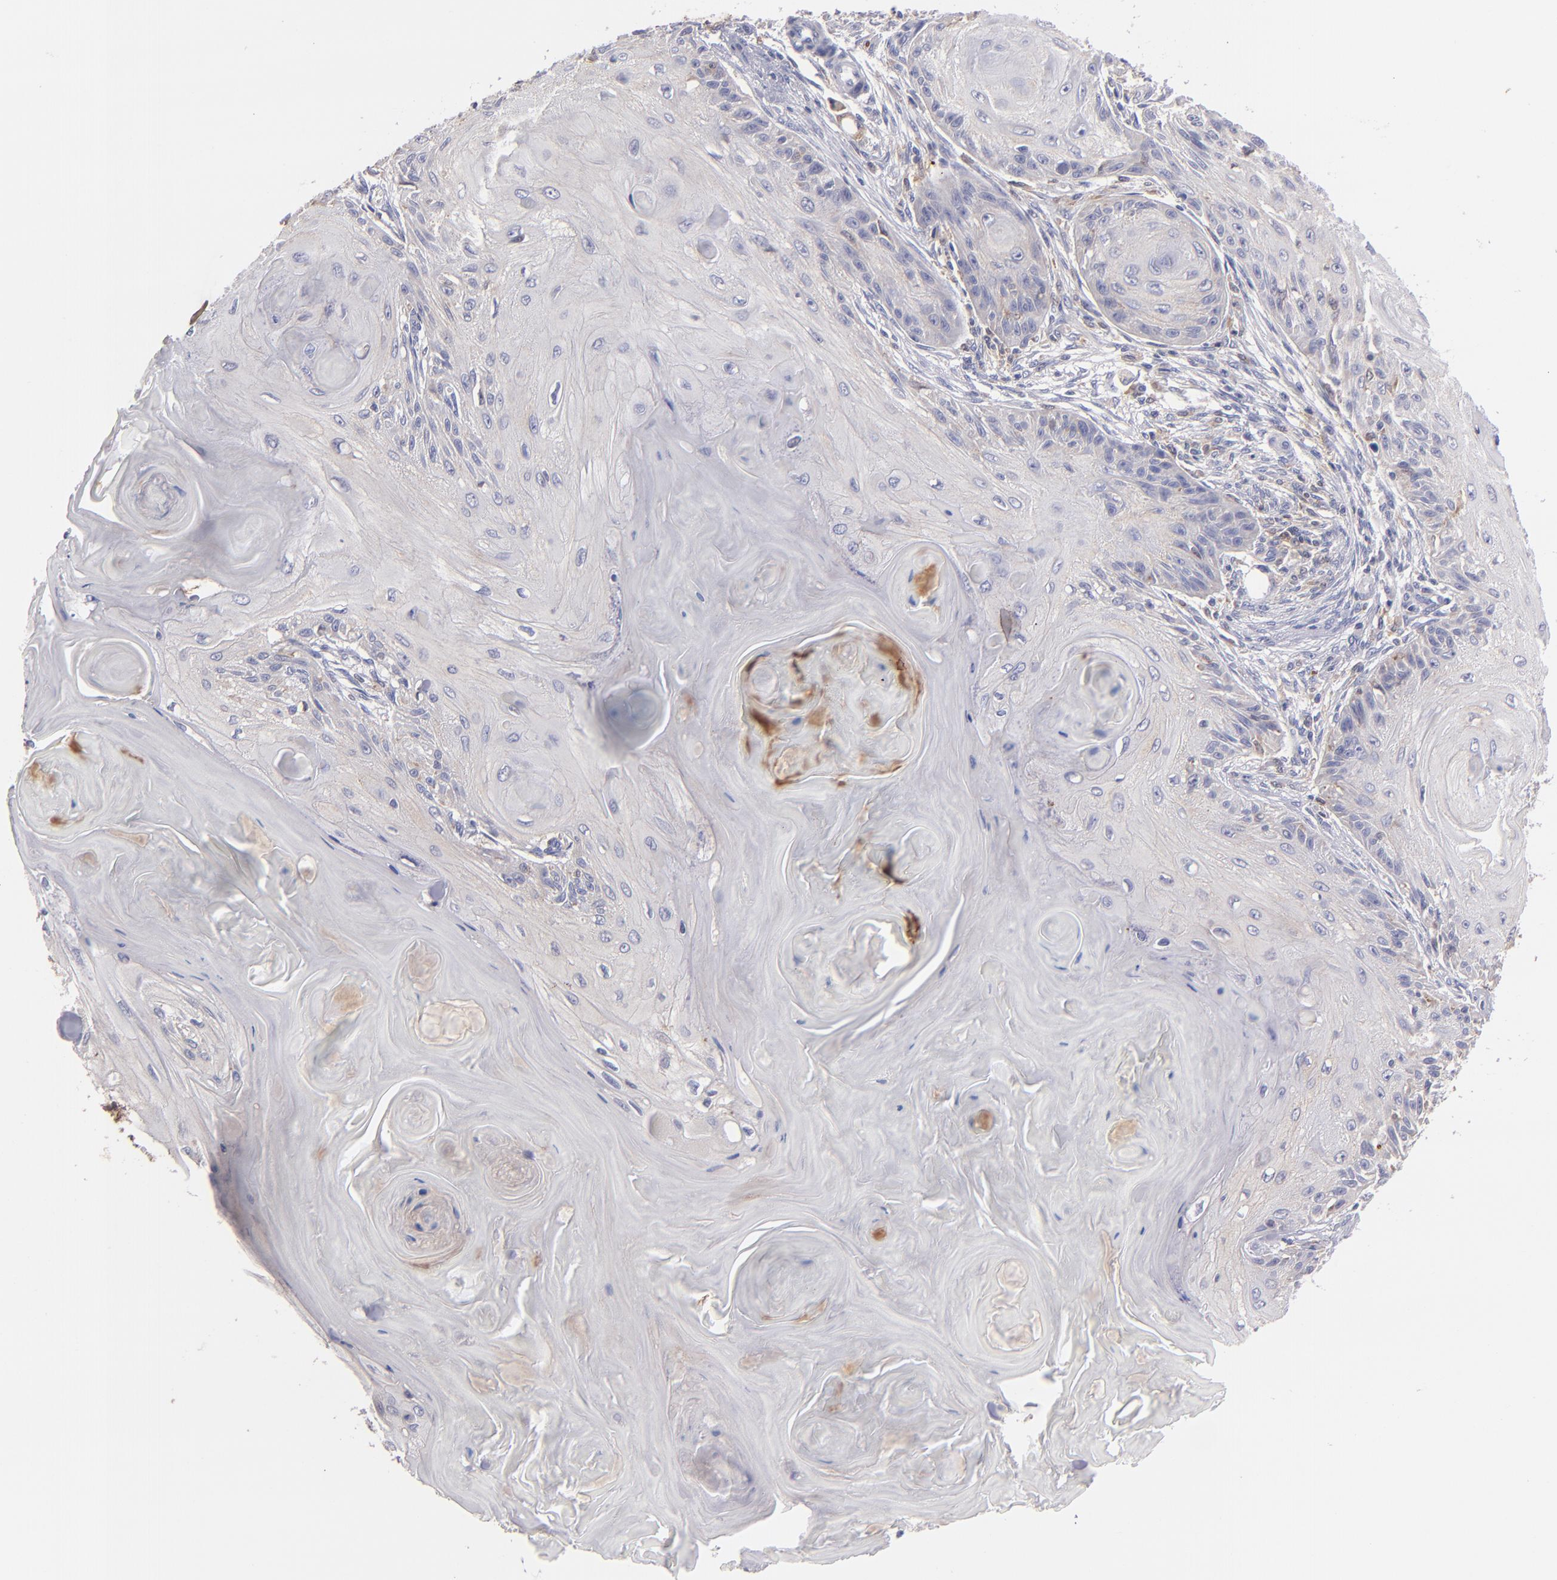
{"staining": {"intensity": "weak", "quantity": "<25%", "location": "cytoplasmic/membranous"}, "tissue": "skin cancer", "cell_type": "Tumor cells", "image_type": "cancer", "snomed": [{"axis": "morphology", "description": "Squamous cell carcinoma, NOS"}, {"axis": "topography", "description": "Skin"}], "caption": "High power microscopy photomicrograph of an immunohistochemistry histopathology image of skin cancer (squamous cell carcinoma), revealing no significant staining in tumor cells.", "gene": "PRKCD", "patient": {"sex": "female", "age": 88}}